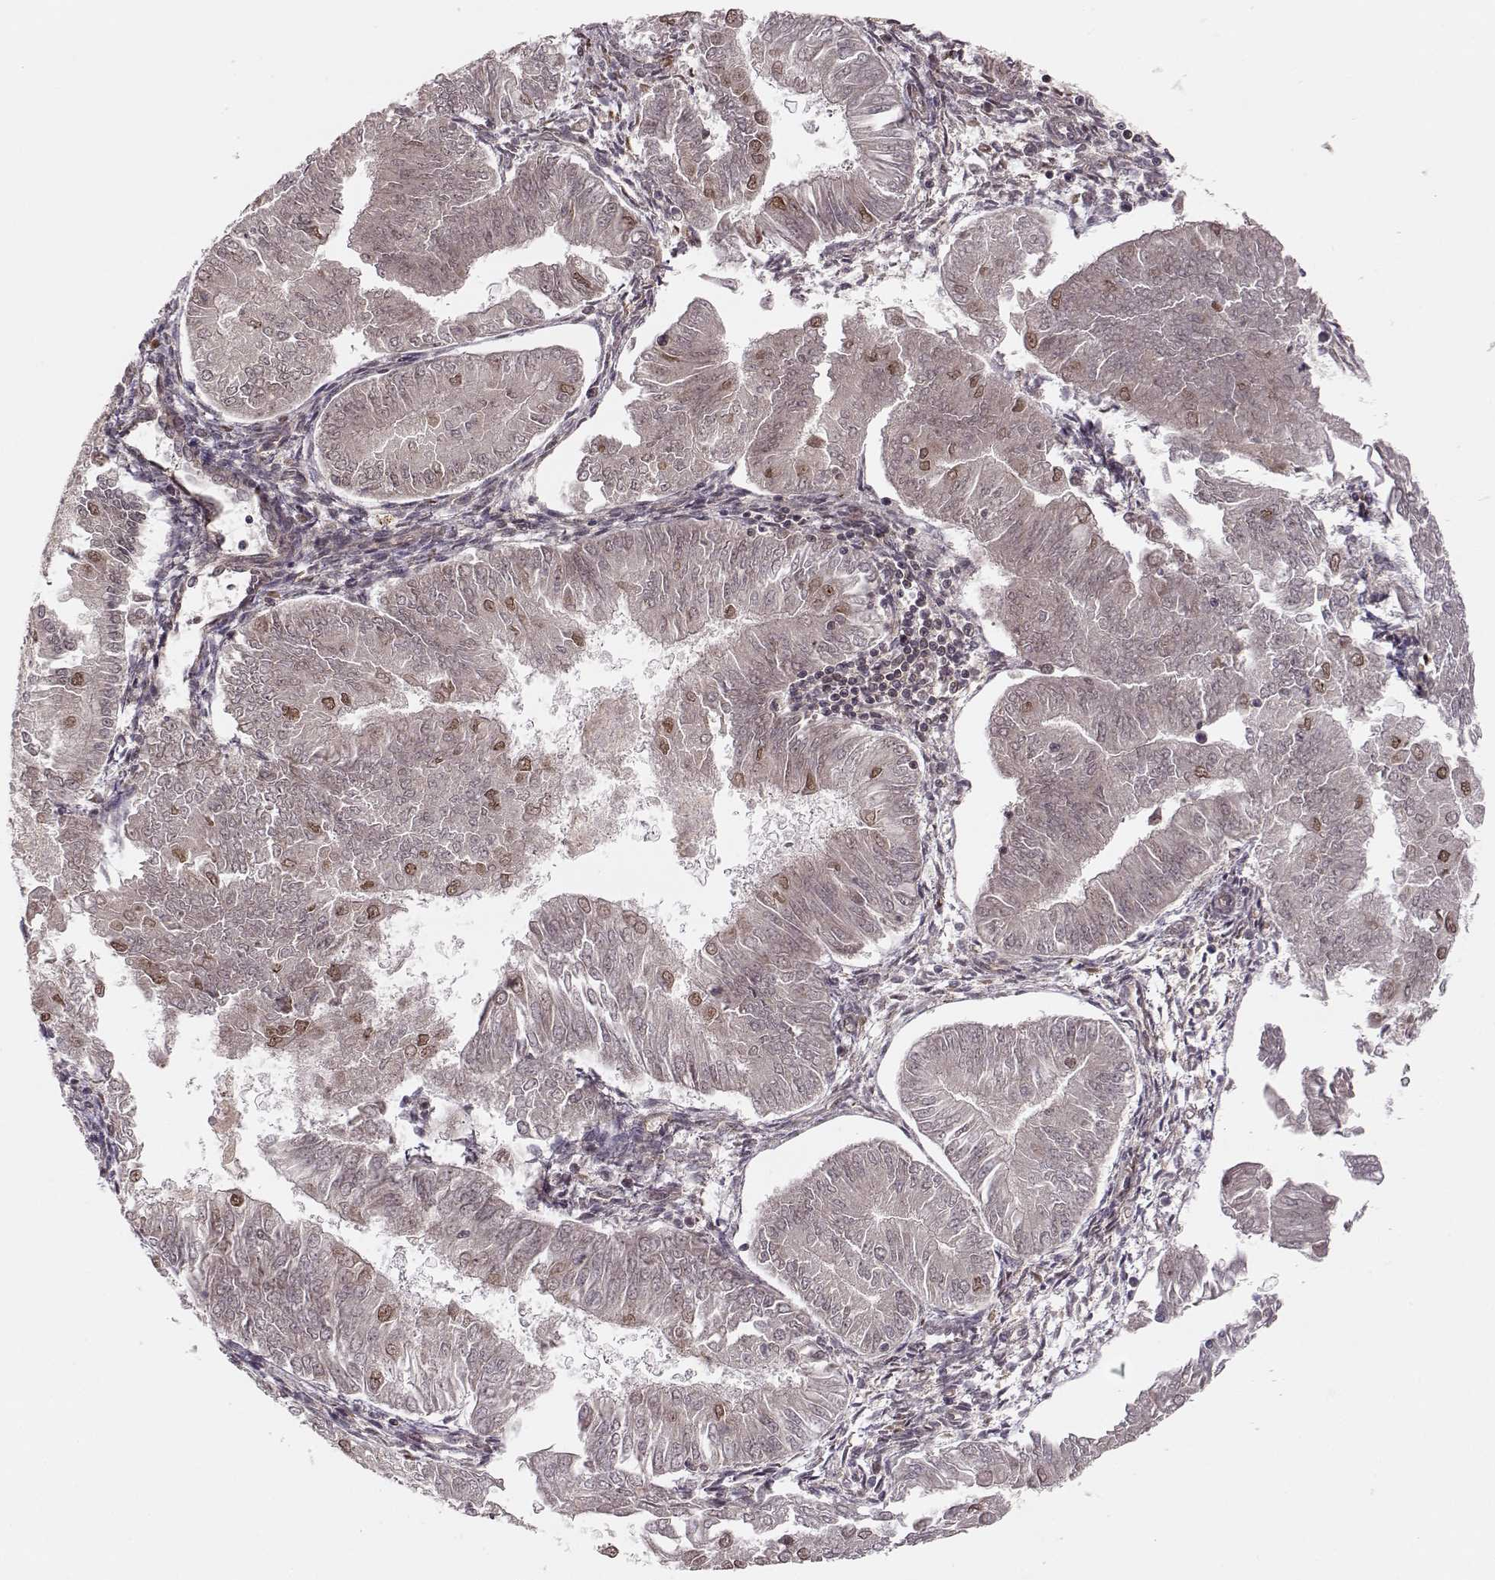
{"staining": {"intensity": "moderate", "quantity": "<25%", "location": "nuclear"}, "tissue": "endometrial cancer", "cell_type": "Tumor cells", "image_type": "cancer", "snomed": [{"axis": "morphology", "description": "Adenocarcinoma, NOS"}, {"axis": "topography", "description": "Endometrium"}], "caption": "Tumor cells reveal low levels of moderate nuclear expression in approximately <25% of cells in human endometrial adenocarcinoma.", "gene": "CIR1", "patient": {"sex": "female", "age": 53}}